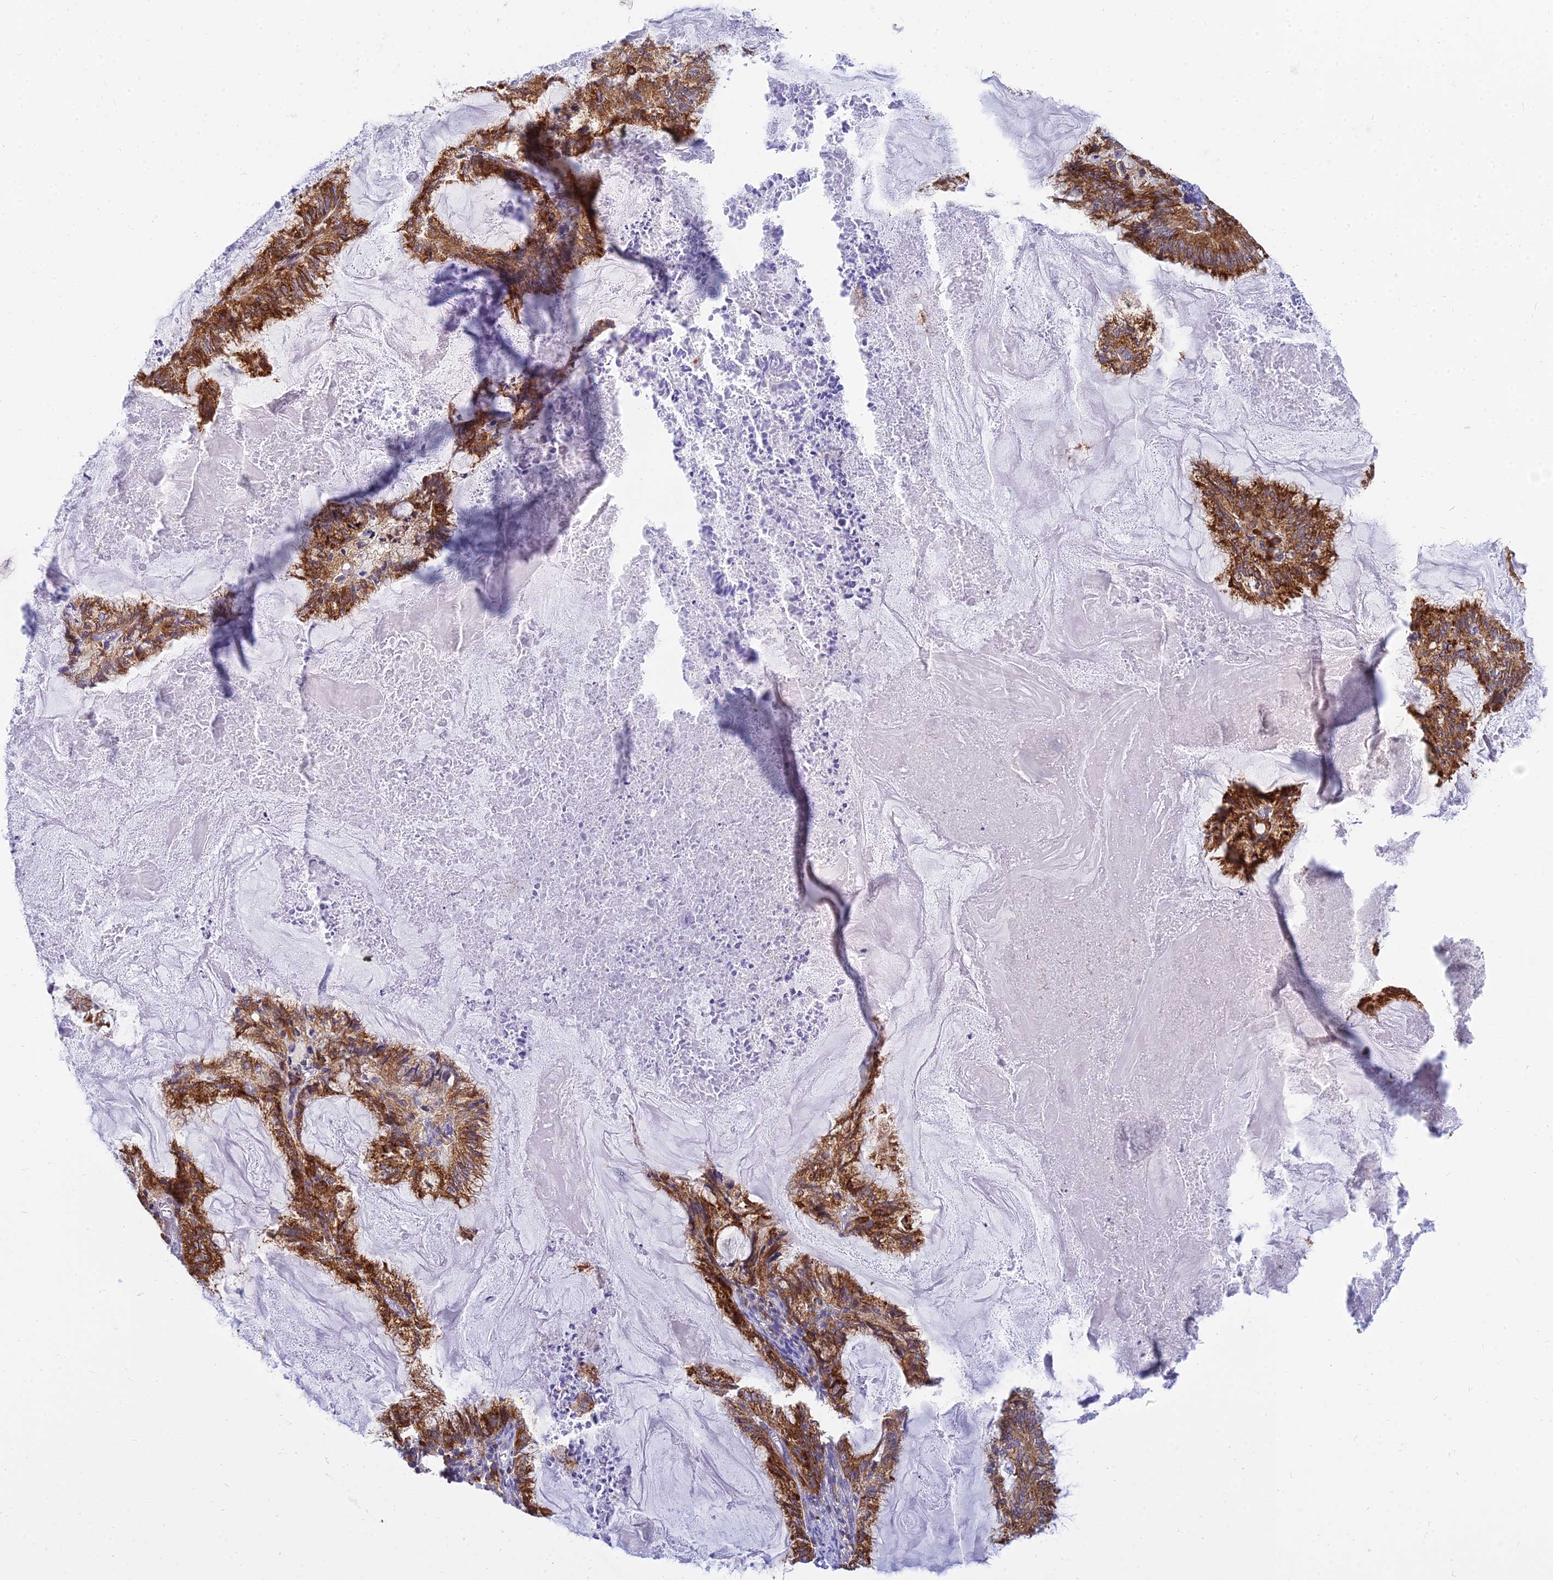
{"staining": {"intensity": "strong", "quantity": ">75%", "location": "cytoplasmic/membranous"}, "tissue": "endometrial cancer", "cell_type": "Tumor cells", "image_type": "cancer", "snomed": [{"axis": "morphology", "description": "Adenocarcinoma, NOS"}, {"axis": "topography", "description": "Endometrium"}], "caption": "A high-resolution image shows IHC staining of endometrial adenocarcinoma, which displays strong cytoplasmic/membranous expression in about >75% of tumor cells.", "gene": "CCT6B", "patient": {"sex": "female", "age": 86}}